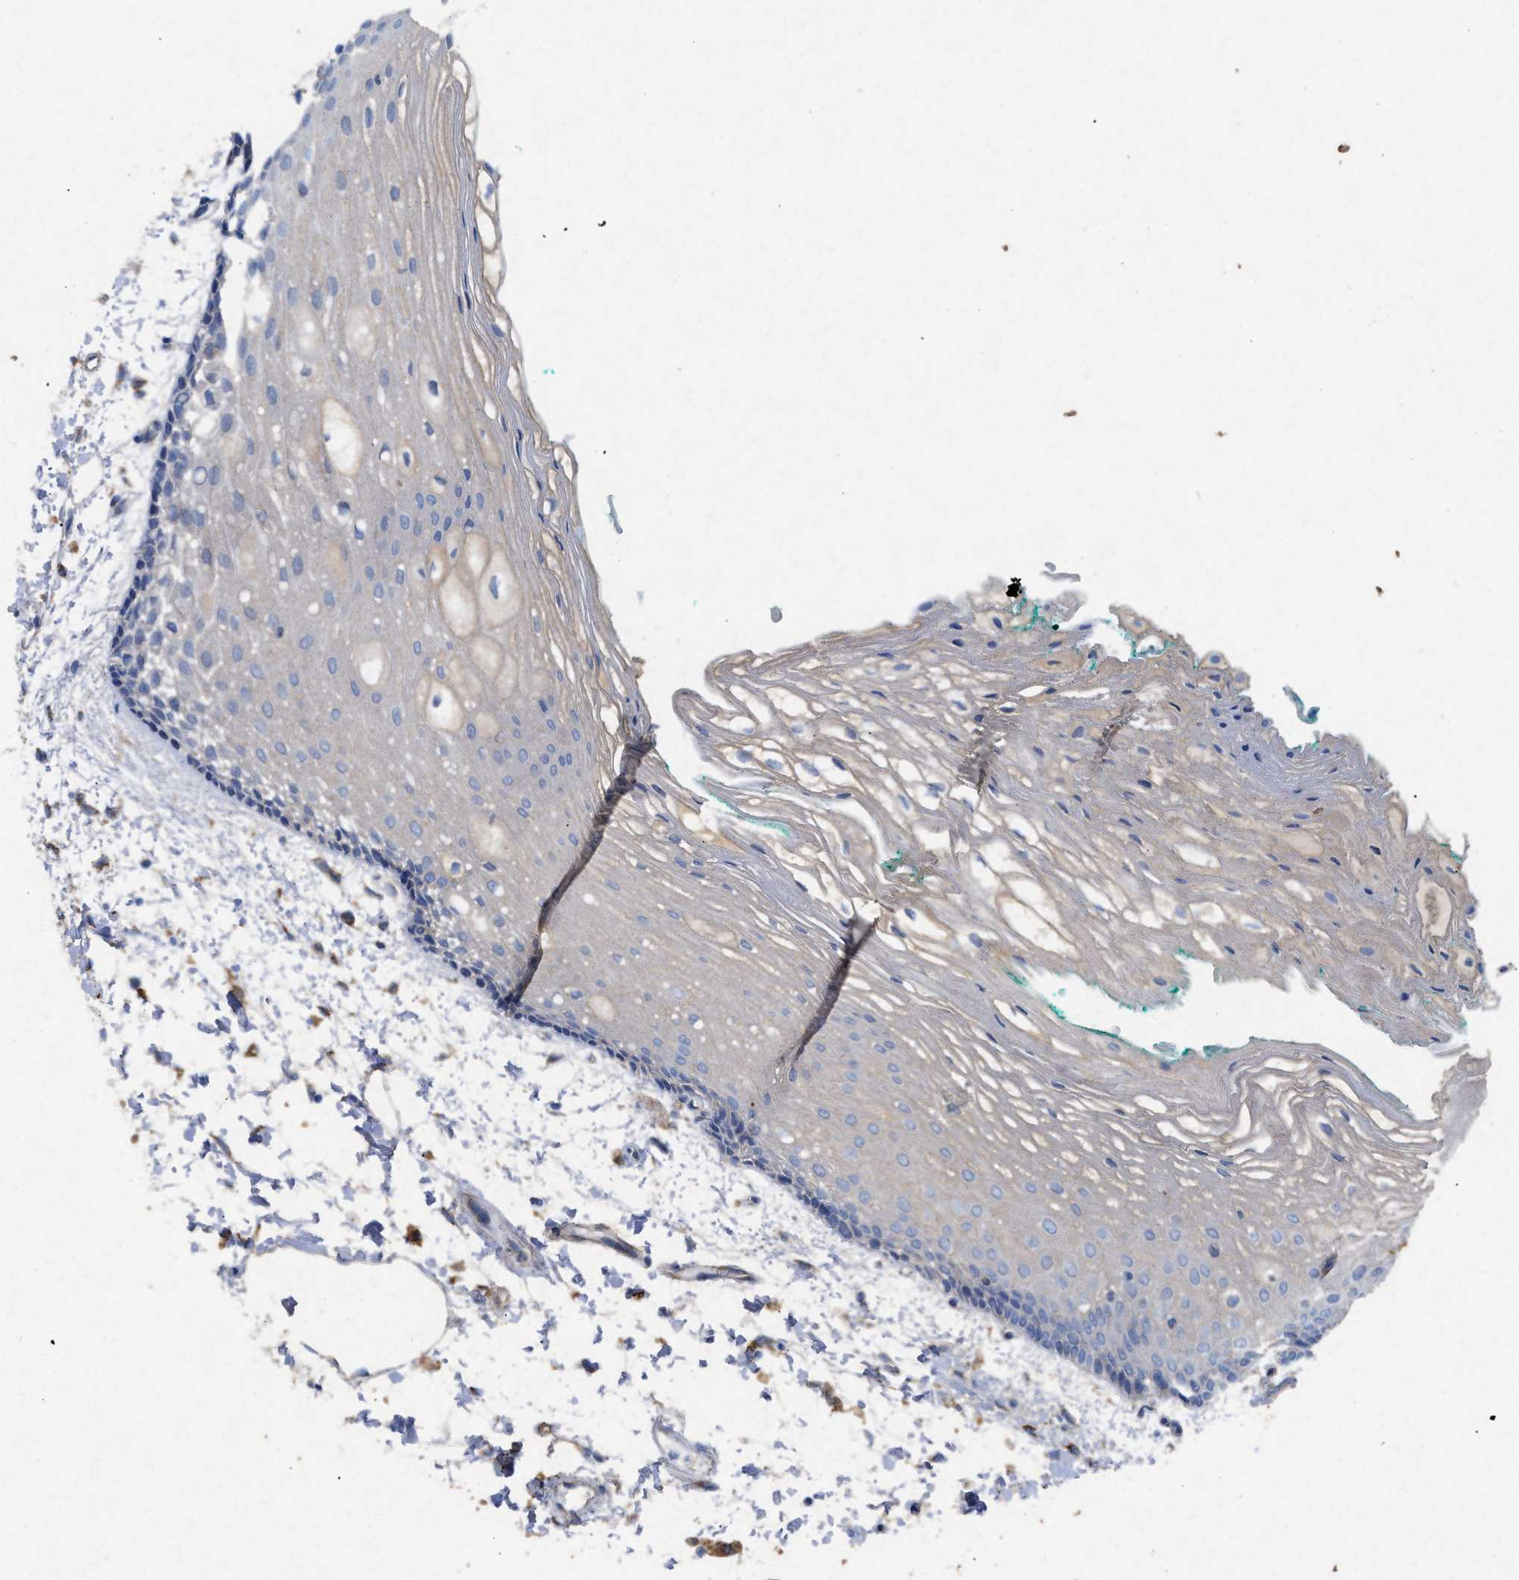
{"staining": {"intensity": "weak", "quantity": "25%-75%", "location": "cytoplasmic/membranous"}, "tissue": "oral mucosa", "cell_type": "Squamous epithelial cells", "image_type": "normal", "snomed": [{"axis": "morphology", "description": "Normal tissue, NOS"}, {"axis": "topography", "description": "Skeletal muscle"}, {"axis": "topography", "description": "Oral tissue"}, {"axis": "topography", "description": "Peripheral nerve tissue"}], "caption": "Immunohistochemistry histopathology image of unremarkable oral mucosa: human oral mucosa stained using immunohistochemistry displays low levels of weak protein expression localized specifically in the cytoplasmic/membranous of squamous epithelial cells, appearing as a cytoplasmic/membranous brown color.", "gene": "CDK15", "patient": {"sex": "female", "age": 84}}